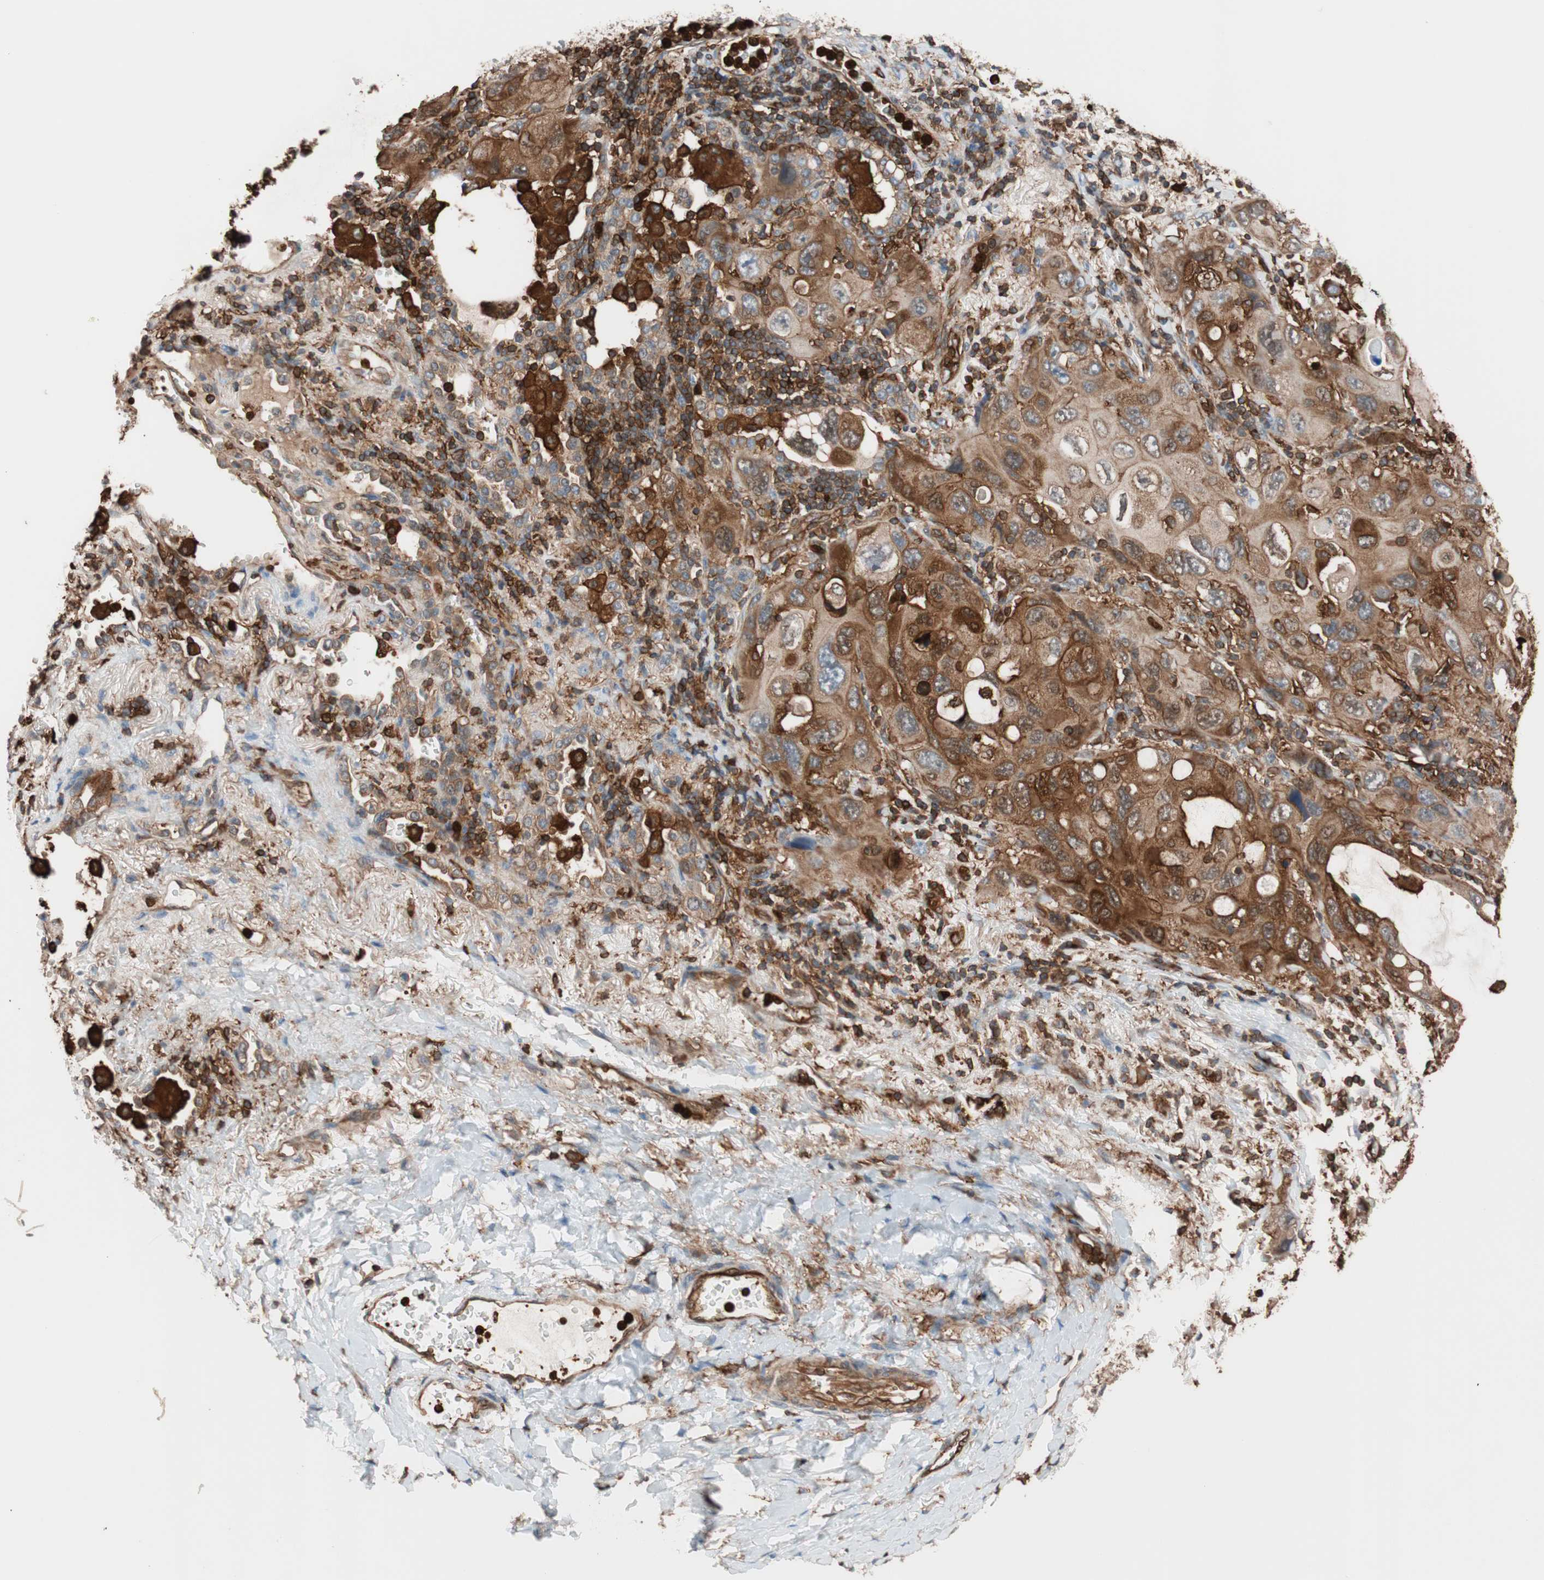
{"staining": {"intensity": "moderate", "quantity": ">75%", "location": "cytoplasmic/membranous"}, "tissue": "lung cancer", "cell_type": "Tumor cells", "image_type": "cancer", "snomed": [{"axis": "morphology", "description": "Squamous cell carcinoma, NOS"}, {"axis": "topography", "description": "Lung"}], "caption": "DAB immunohistochemical staining of lung squamous cell carcinoma demonstrates moderate cytoplasmic/membranous protein positivity in about >75% of tumor cells.", "gene": "VASP", "patient": {"sex": "female", "age": 73}}